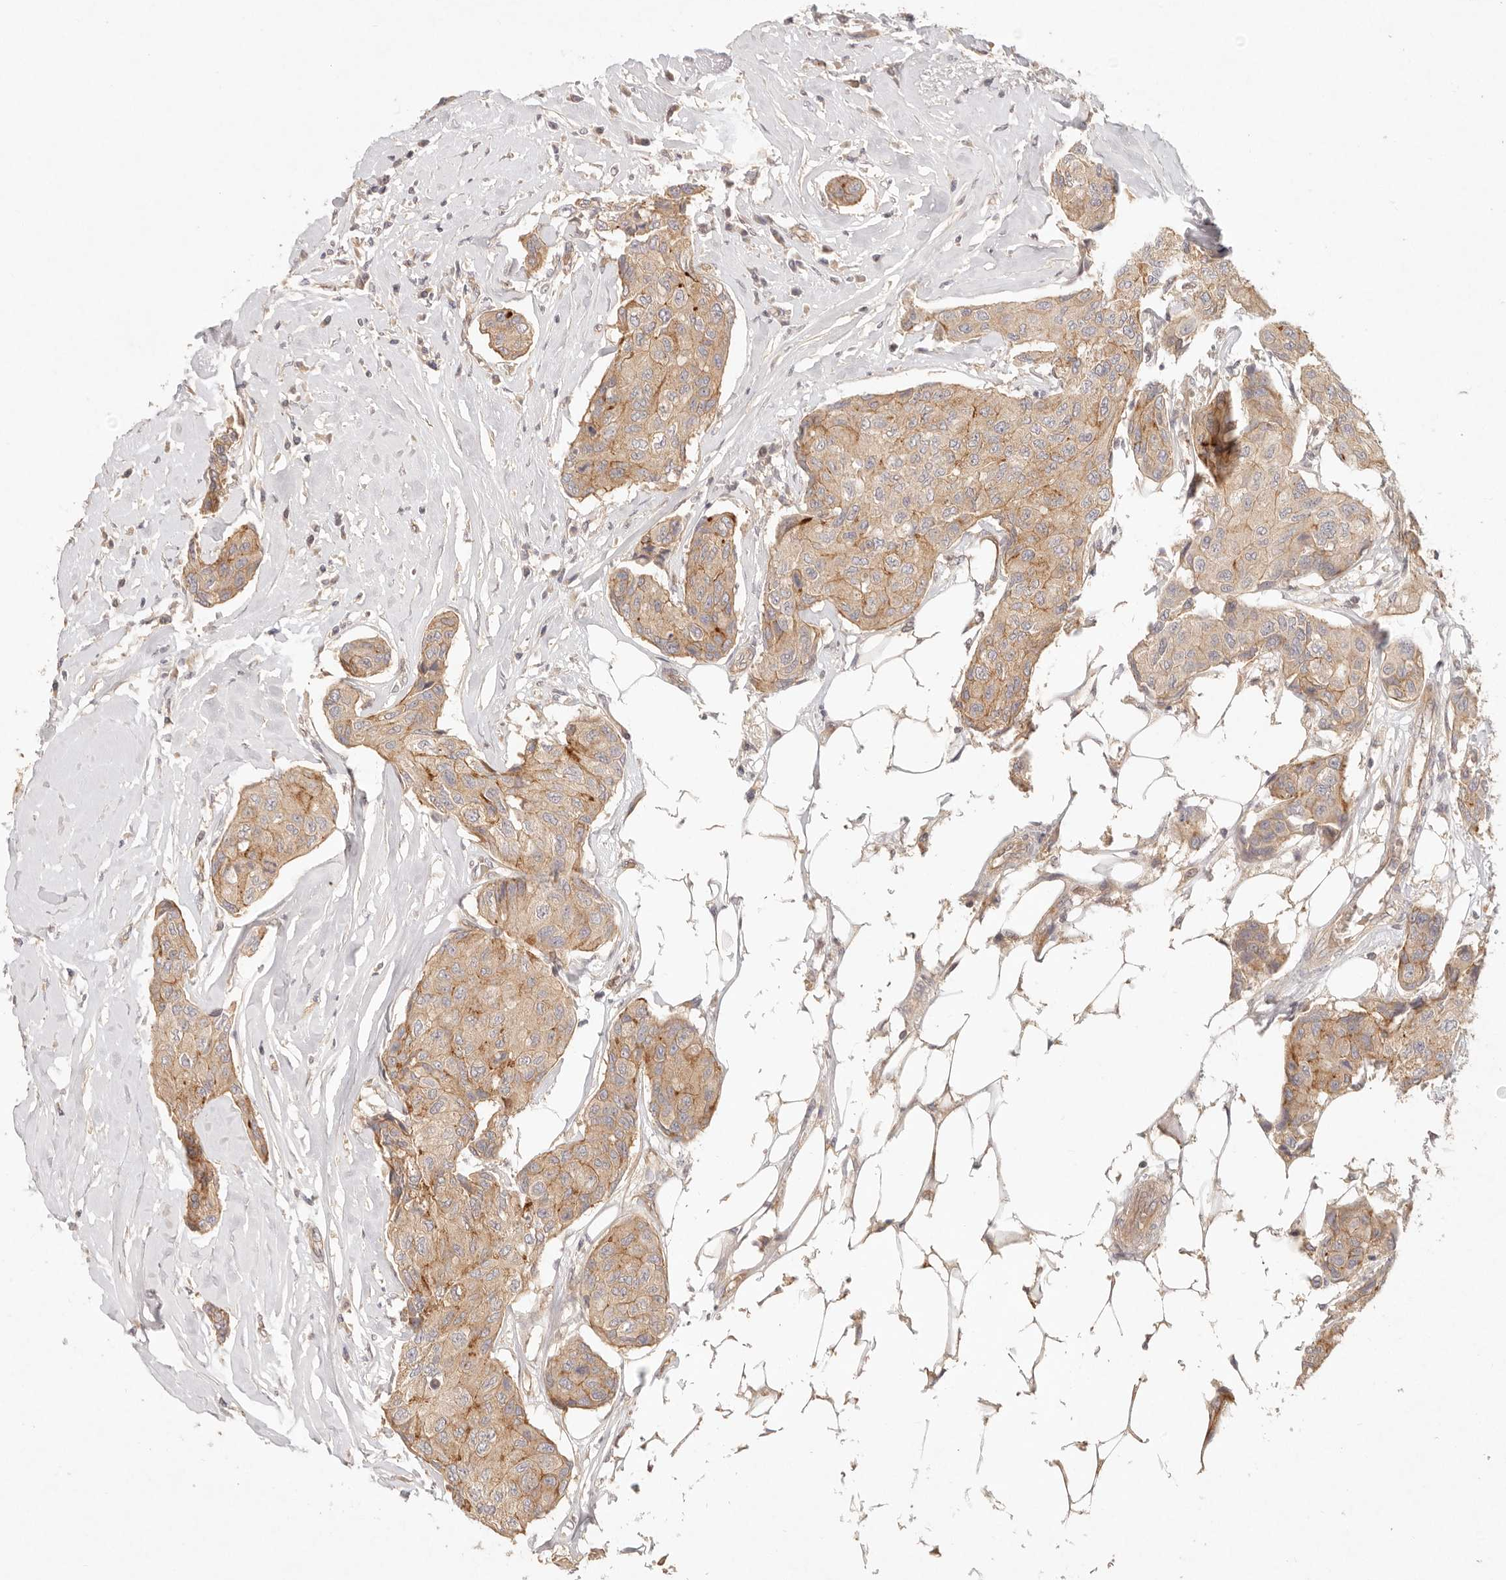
{"staining": {"intensity": "moderate", "quantity": ">75%", "location": "cytoplasmic/membranous"}, "tissue": "breast cancer", "cell_type": "Tumor cells", "image_type": "cancer", "snomed": [{"axis": "morphology", "description": "Duct carcinoma"}, {"axis": "topography", "description": "Breast"}], "caption": "There is medium levels of moderate cytoplasmic/membranous staining in tumor cells of breast cancer, as demonstrated by immunohistochemical staining (brown color).", "gene": "PPP1R3B", "patient": {"sex": "female", "age": 80}}